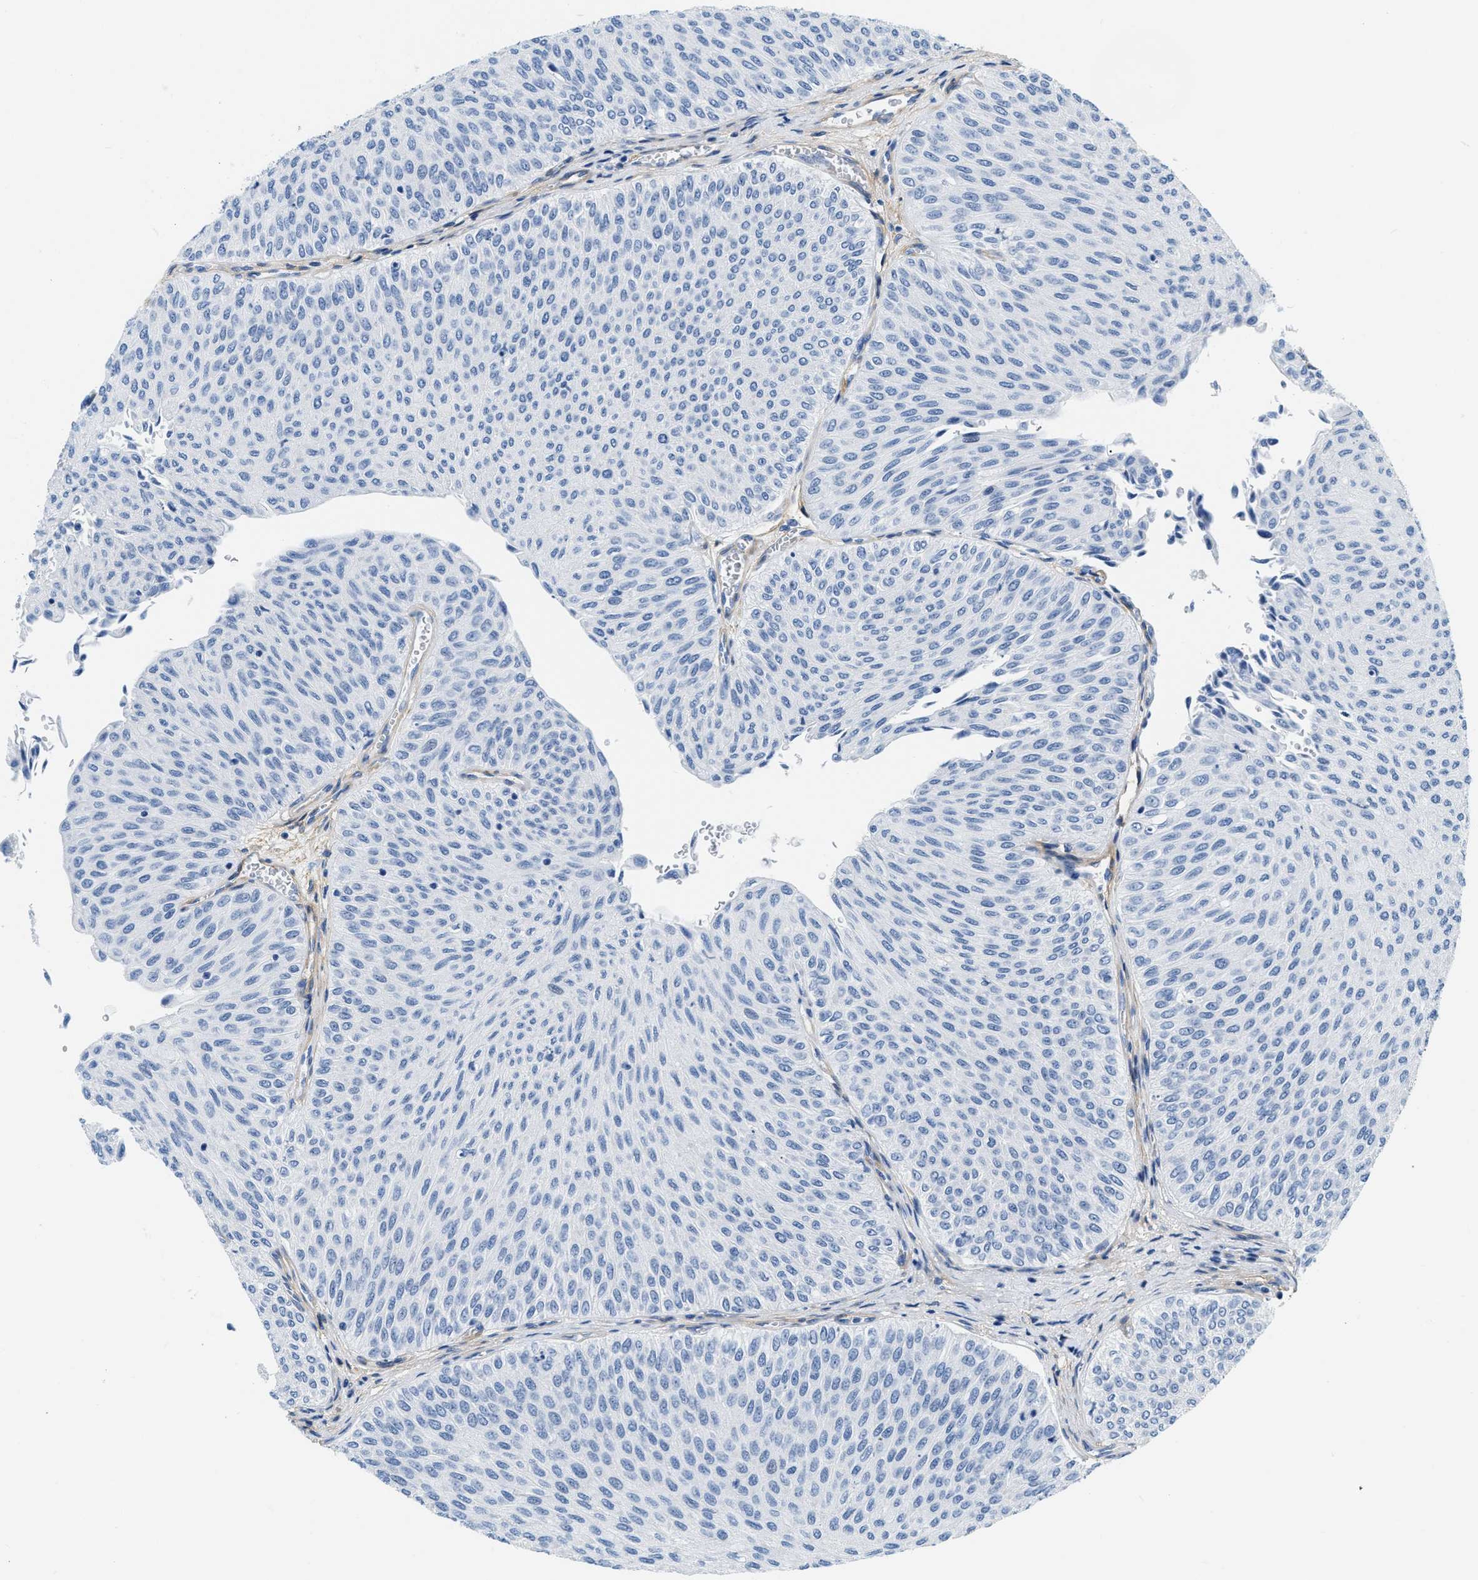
{"staining": {"intensity": "negative", "quantity": "none", "location": "none"}, "tissue": "urothelial cancer", "cell_type": "Tumor cells", "image_type": "cancer", "snomed": [{"axis": "morphology", "description": "Urothelial carcinoma, Low grade"}, {"axis": "topography", "description": "Urinary bladder"}], "caption": "The image reveals no significant staining in tumor cells of urothelial carcinoma (low-grade).", "gene": "PDGFRB", "patient": {"sex": "male", "age": 78}}